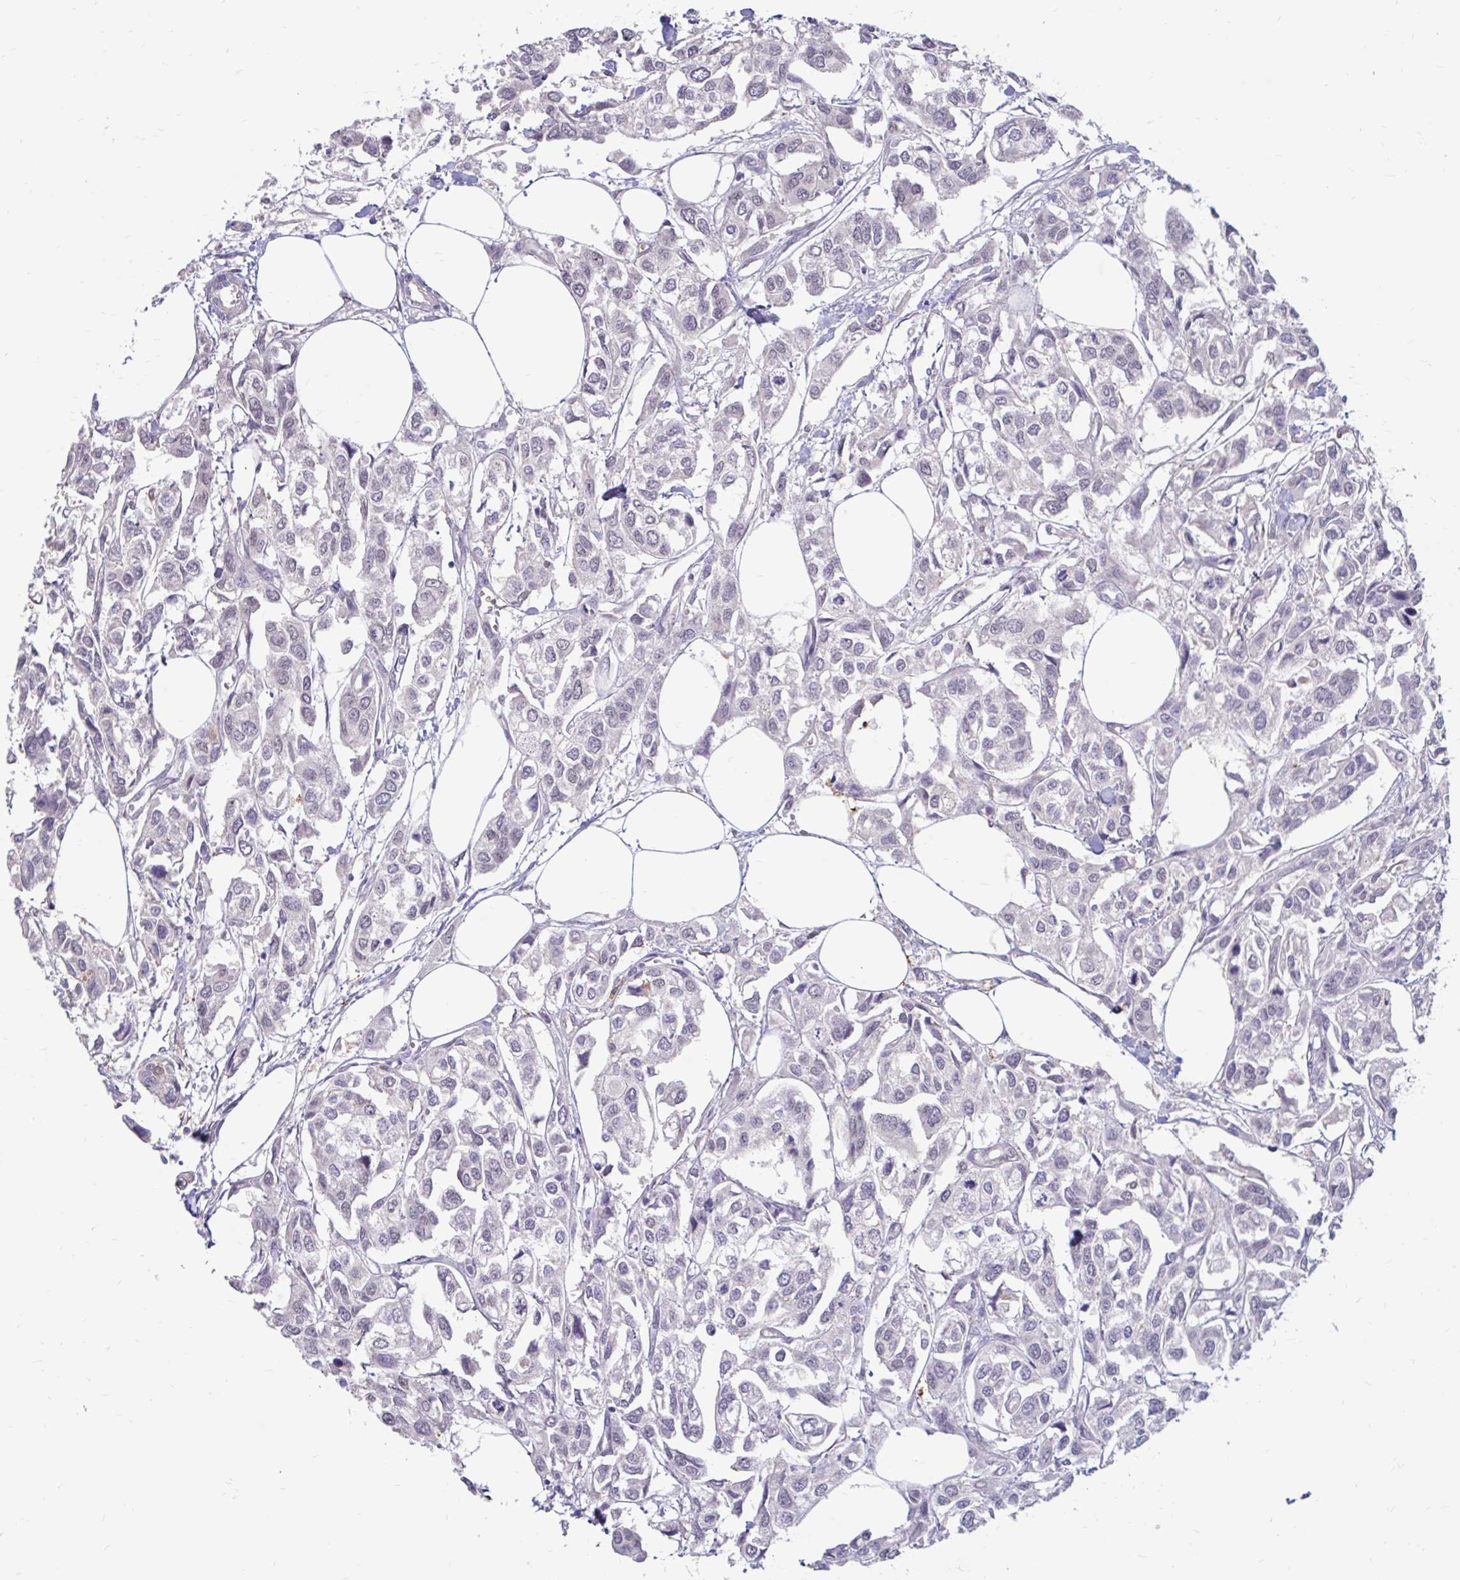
{"staining": {"intensity": "negative", "quantity": "none", "location": "none"}, "tissue": "urothelial cancer", "cell_type": "Tumor cells", "image_type": "cancer", "snomed": [{"axis": "morphology", "description": "Urothelial carcinoma, High grade"}, {"axis": "topography", "description": "Urinary bladder"}], "caption": "Immunohistochemistry of human urothelial carcinoma (high-grade) displays no staining in tumor cells.", "gene": "IGSF5", "patient": {"sex": "male", "age": 67}}